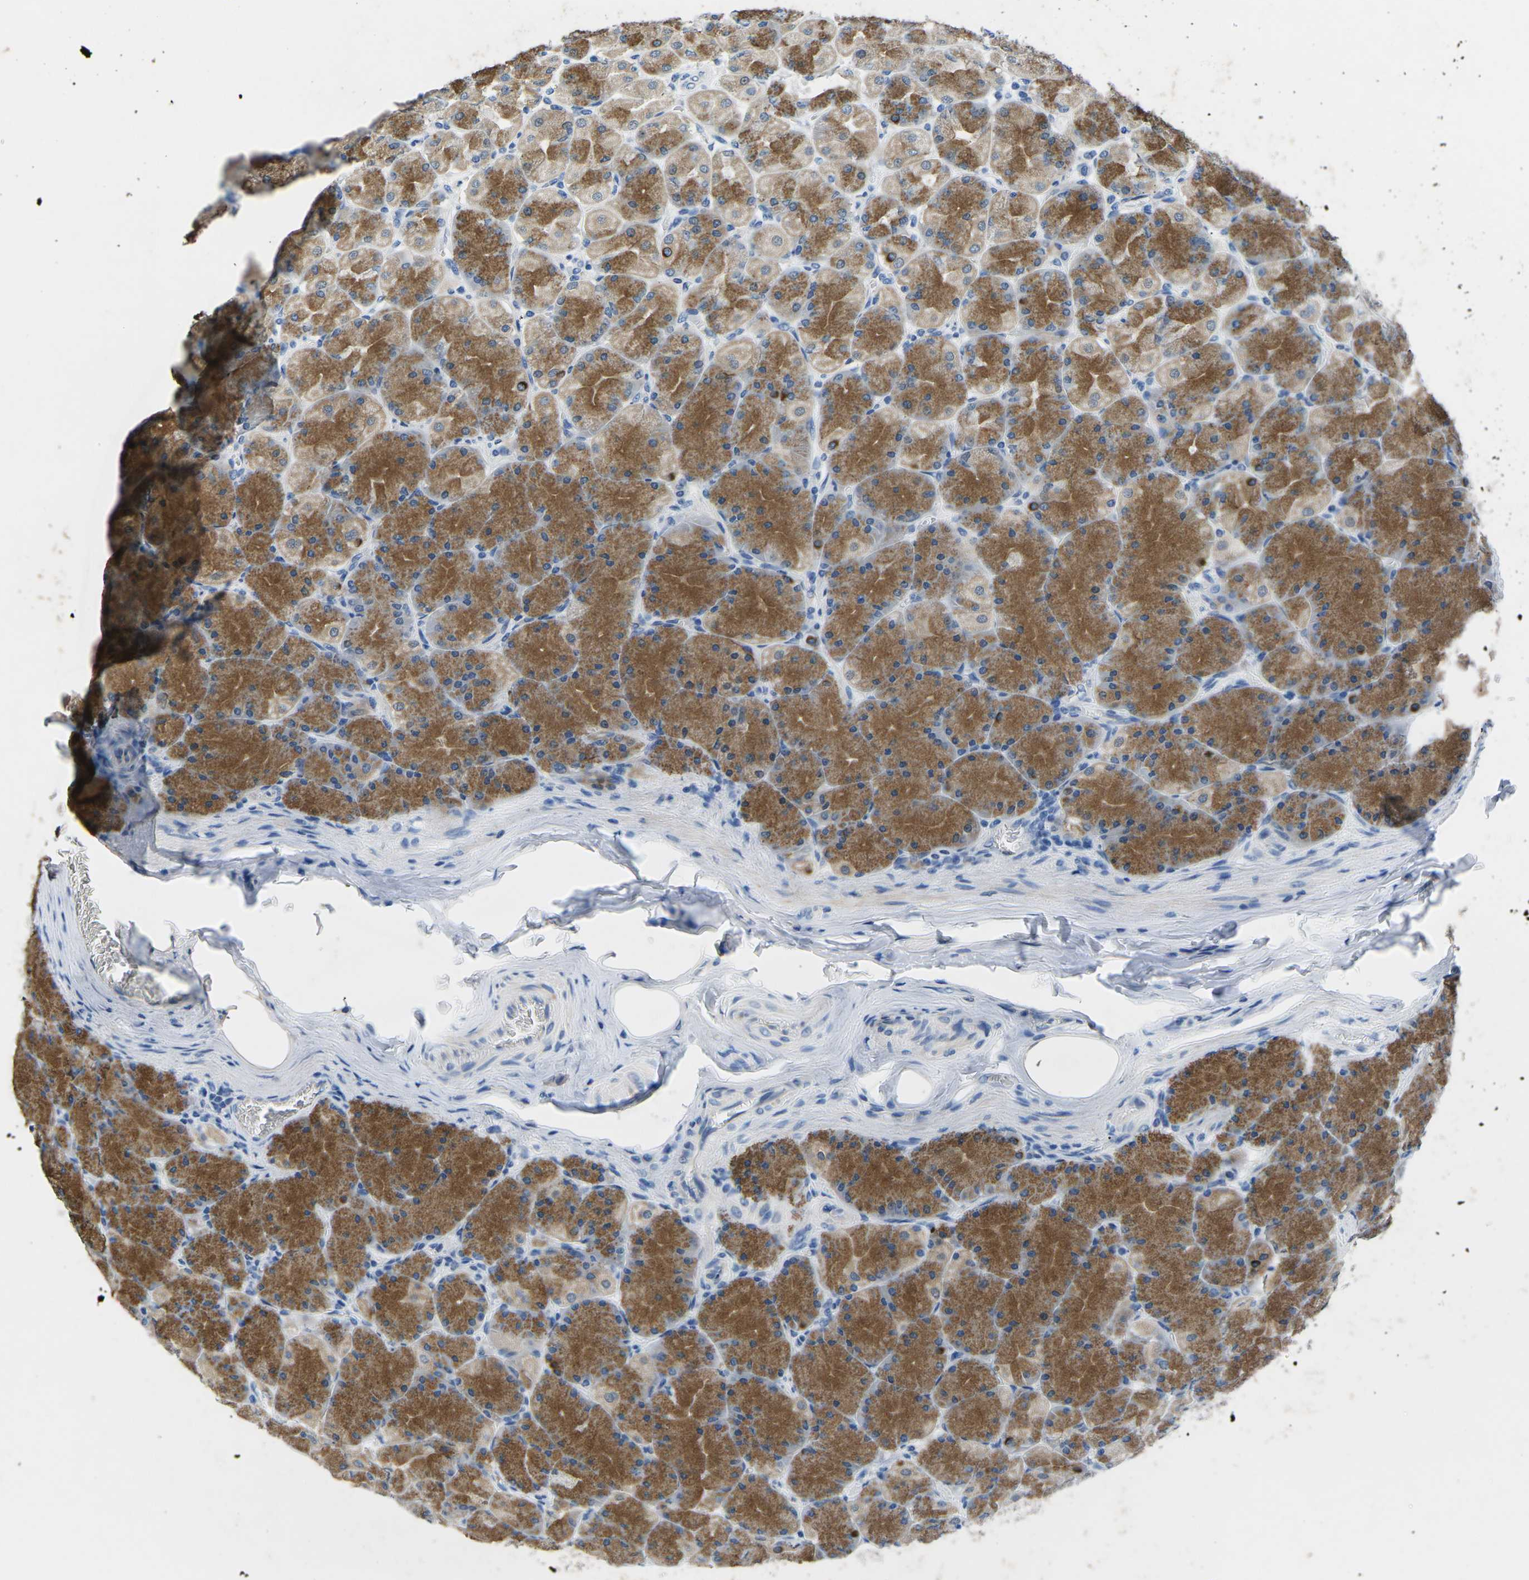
{"staining": {"intensity": "moderate", "quantity": ">75%", "location": "cytoplasmic/membranous"}, "tissue": "stomach", "cell_type": "Glandular cells", "image_type": "normal", "snomed": [{"axis": "morphology", "description": "Normal tissue, NOS"}, {"axis": "topography", "description": "Stomach, upper"}], "caption": "Protein expression analysis of benign stomach shows moderate cytoplasmic/membranous expression in approximately >75% of glandular cells. Using DAB (3,3'-diaminobenzidine) (brown) and hematoxylin (blue) stains, captured at high magnification using brightfield microscopy.", "gene": "TM6SF1", "patient": {"sex": "female", "age": 56}}